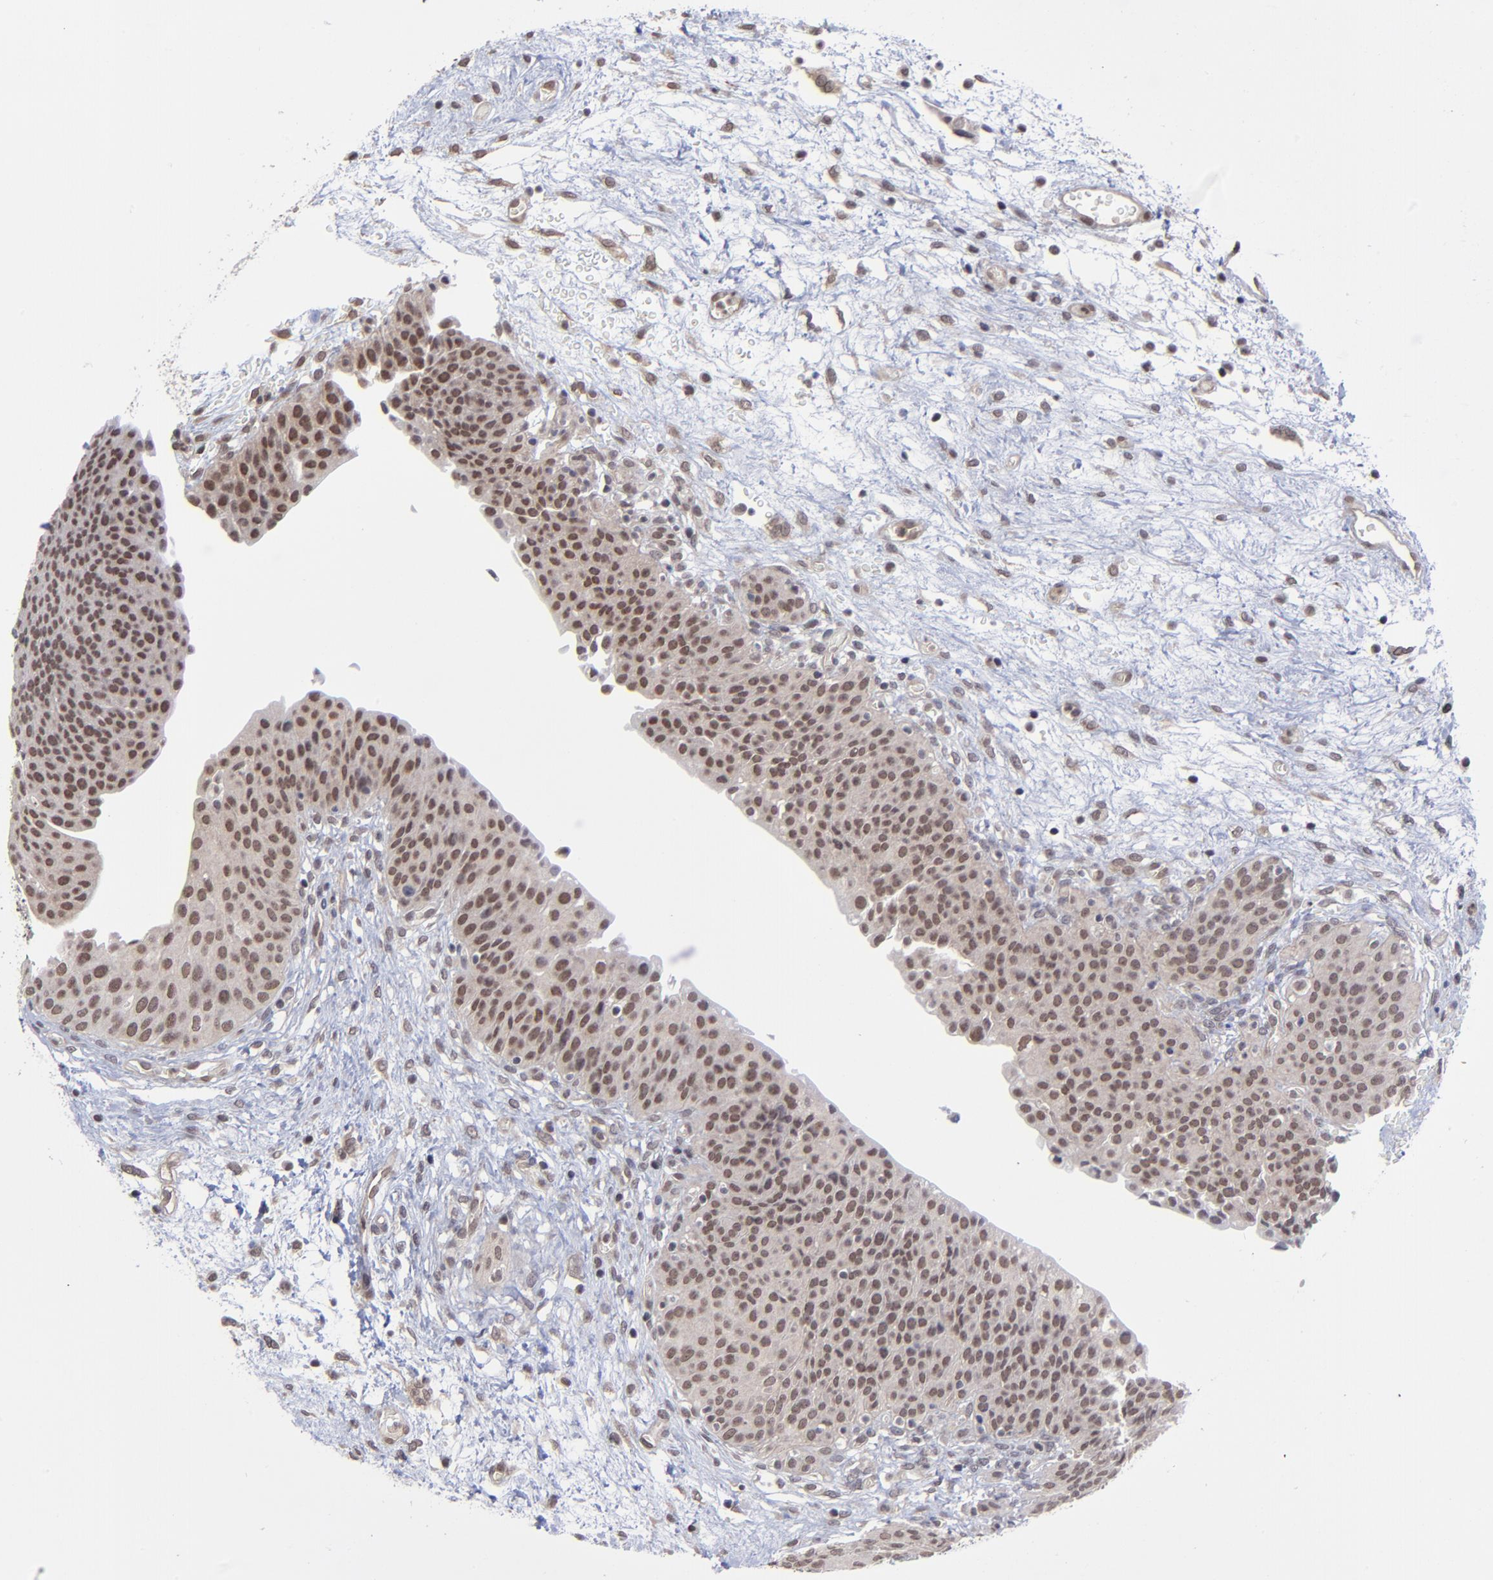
{"staining": {"intensity": "moderate", "quantity": ">75%", "location": "nuclear"}, "tissue": "urinary bladder", "cell_type": "Urothelial cells", "image_type": "normal", "snomed": [{"axis": "morphology", "description": "Normal tissue, NOS"}, {"axis": "topography", "description": "Smooth muscle"}, {"axis": "topography", "description": "Urinary bladder"}], "caption": "IHC photomicrograph of normal urinary bladder: urinary bladder stained using immunohistochemistry (IHC) displays medium levels of moderate protein expression localized specifically in the nuclear of urothelial cells, appearing as a nuclear brown color.", "gene": "ZNF419", "patient": {"sex": "male", "age": 35}}